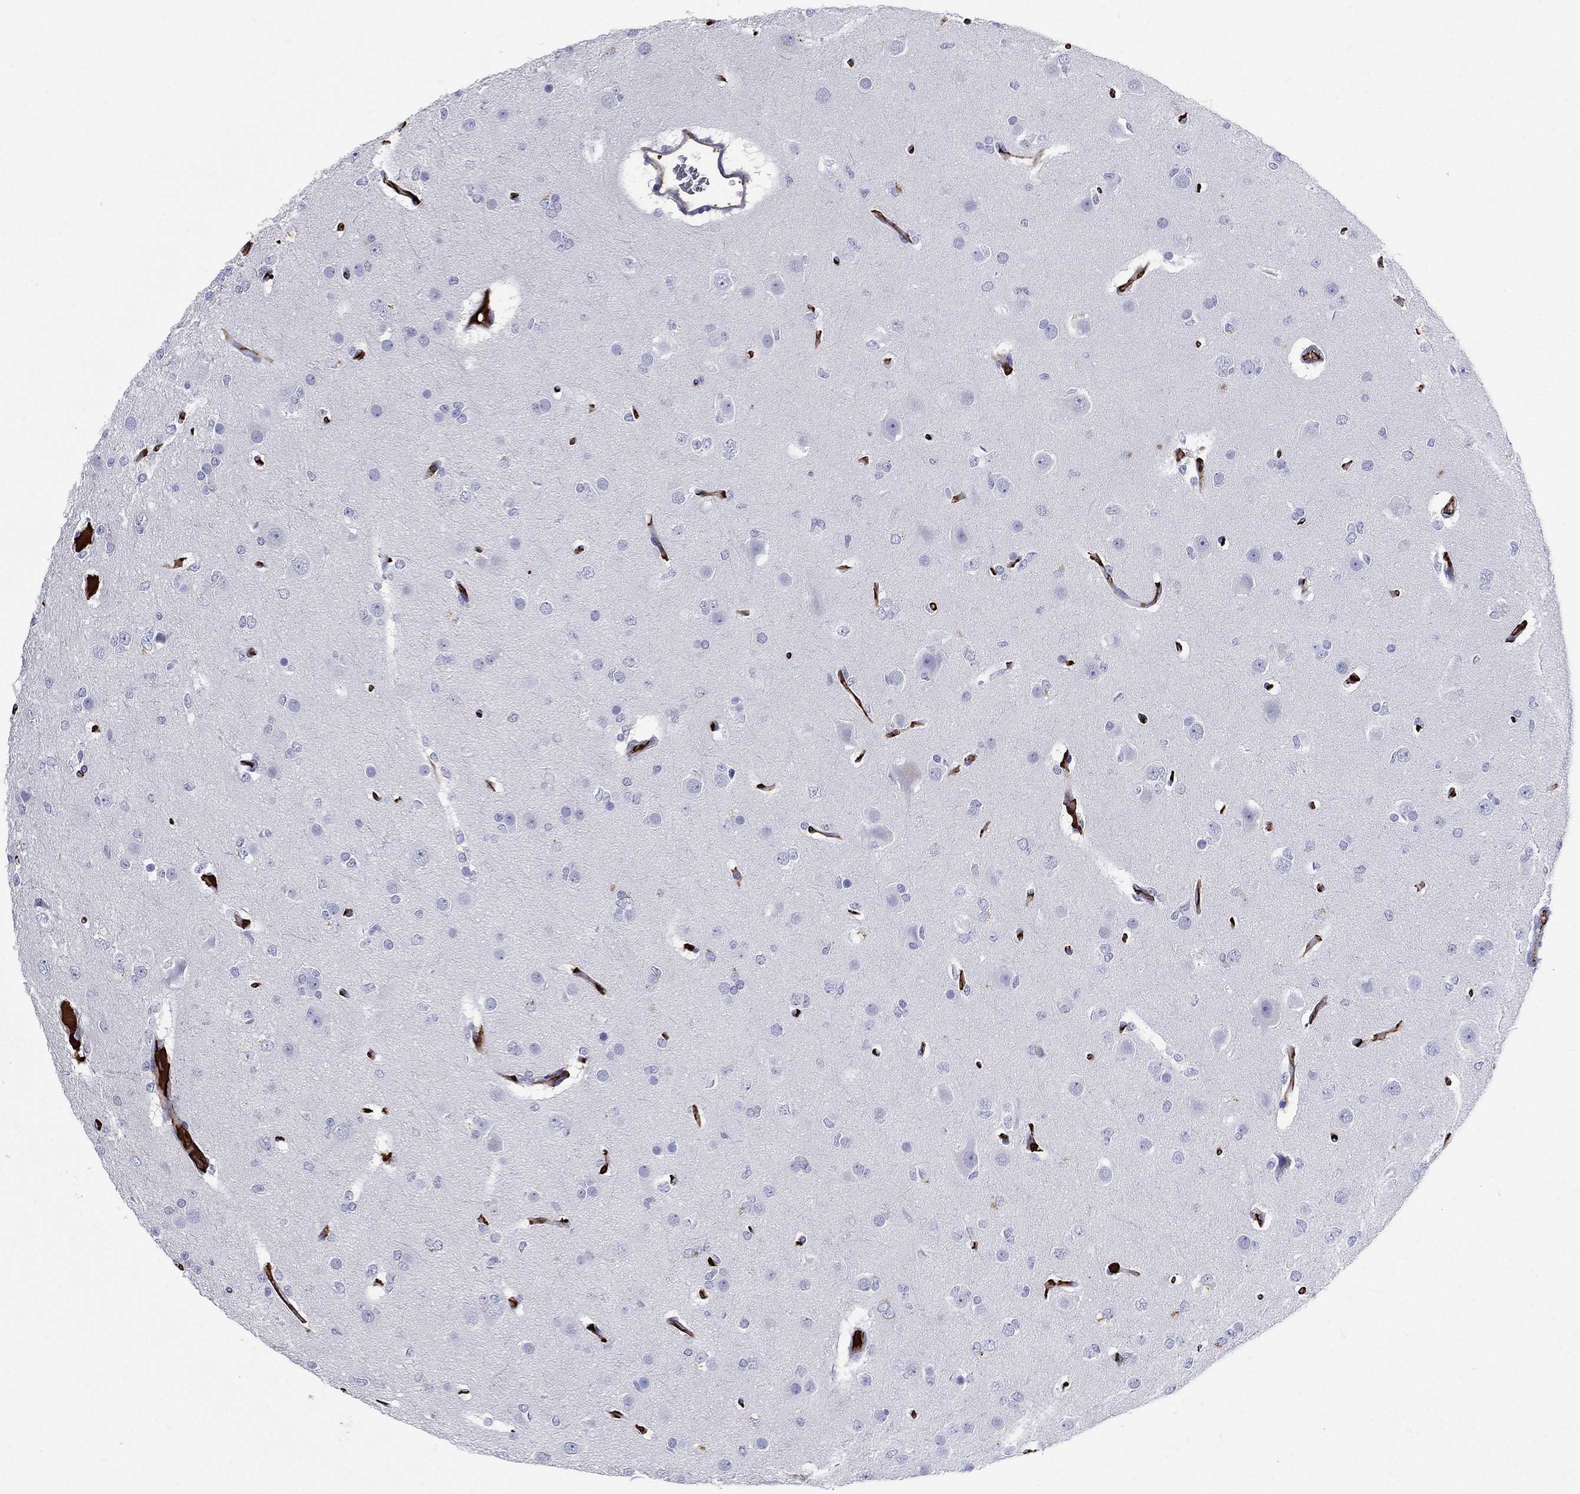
{"staining": {"intensity": "negative", "quantity": "none", "location": "none"}, "tissue": "glioma", "cell_type": "Tumor cells", "image_type": "cancer", "snomed": [{"axis": "morphology", "description": "Glioma, malignant, Low grade"}, {"axis": "topography", "description": "Brain"}], "caption": "Tumor cells show no significant positivity in malignant low-grade glioma.", "gene": "IFNB1", "patient": {"sex": "male", "age": 27}}